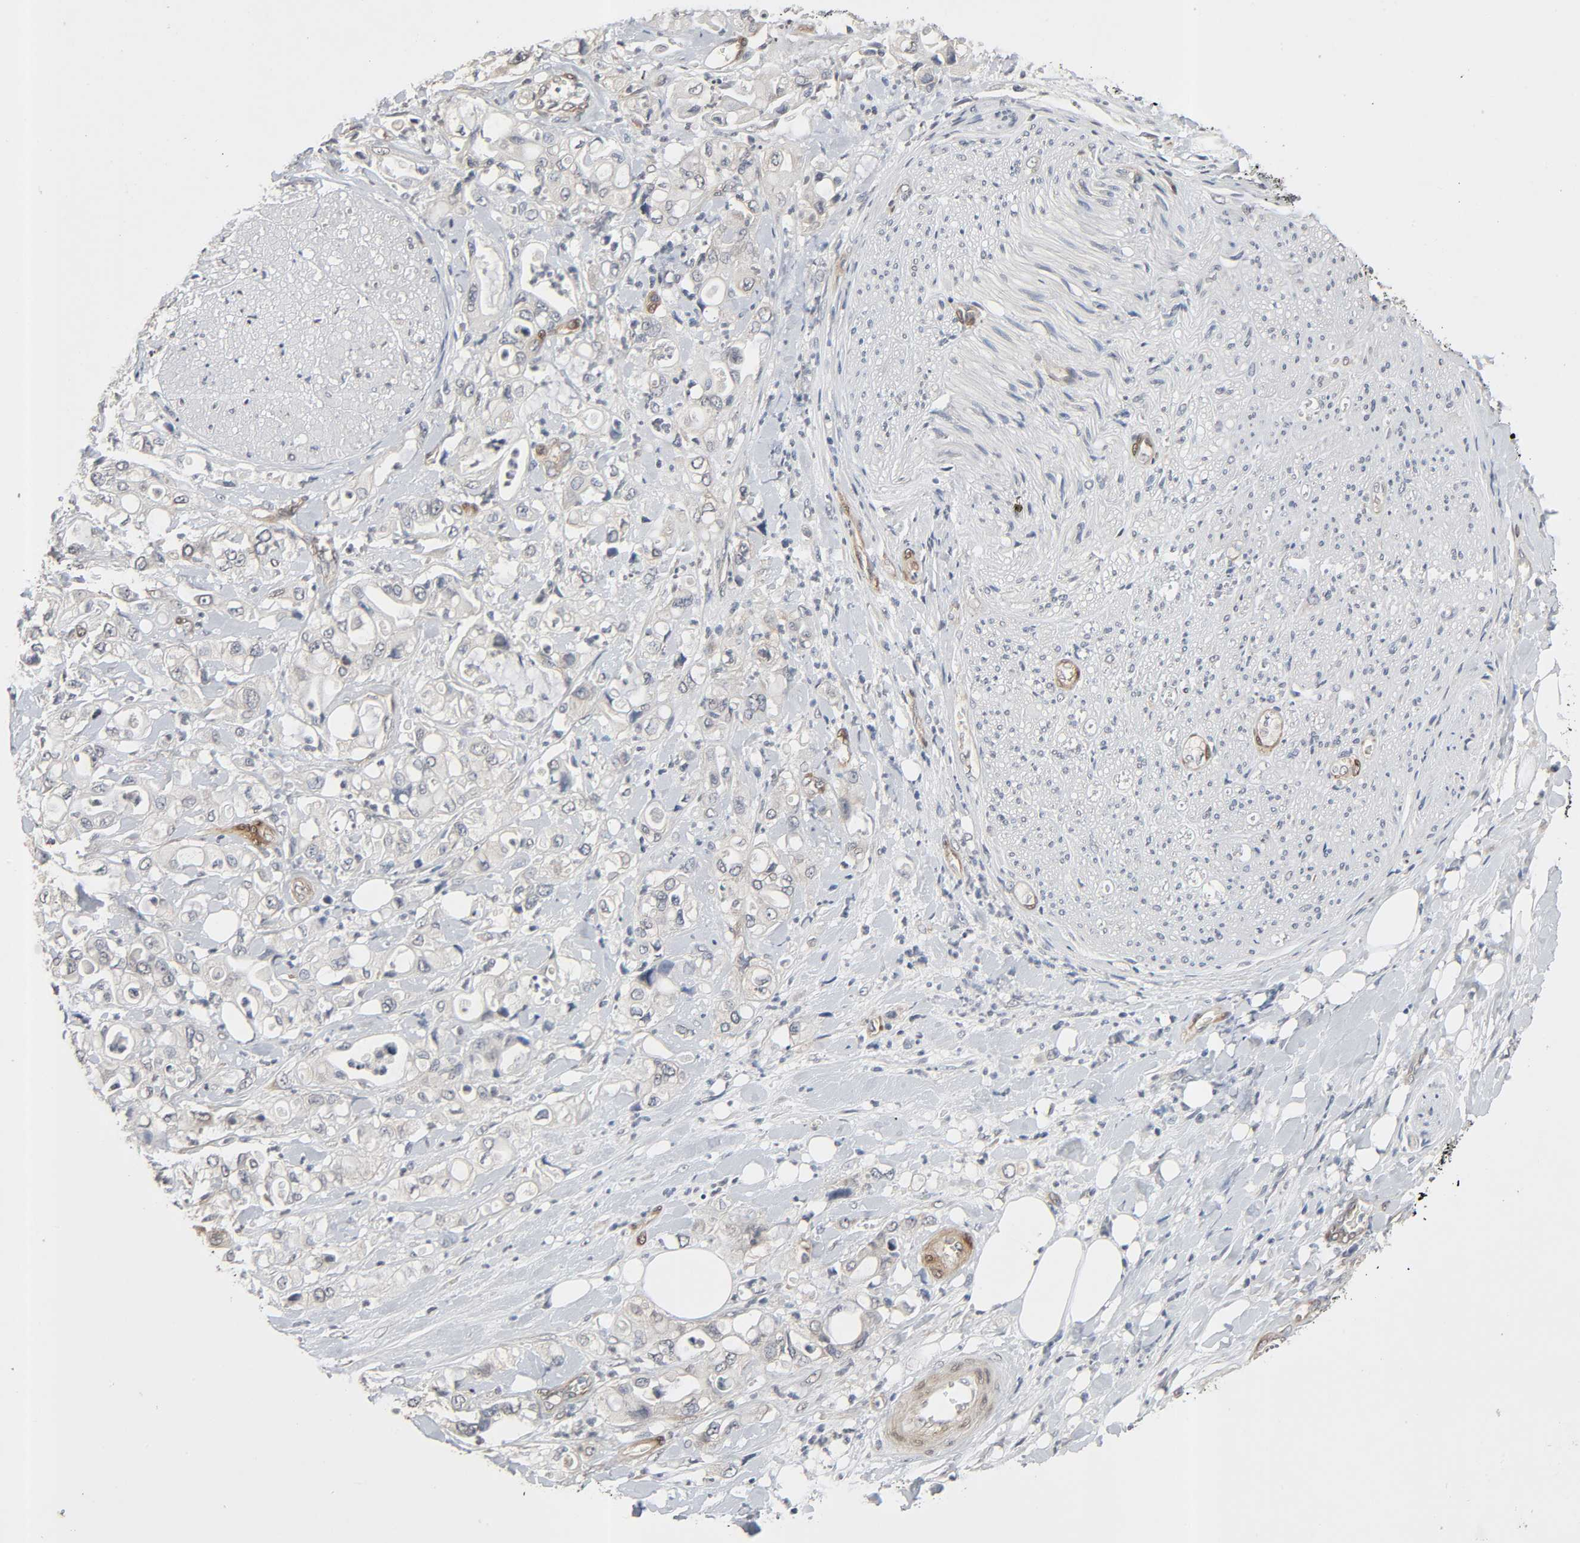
{"staining": {"intensity": "weak", "quantity": "25%-75%", "location": "cytoplasmic/membranous"}, "tissue": "pancreatic cancer", "cell_type": "Tumor cells", "image_type": "cancer", "snomed": [{"axis": "morphology", "description": "Adenocarcinoma, NOS"}, {"axis": "topography", "description": "Pancreas"}], "caption": "Immunohistochemical staining of pancreatic cancer (adenocarcinoma) displays low levels of weak cytoplasmic/membranous protein positivity in approximately 25%-75% of tumor cells.", "gene": "PTK2", "patient": {"sex": "male", "age": 70}}